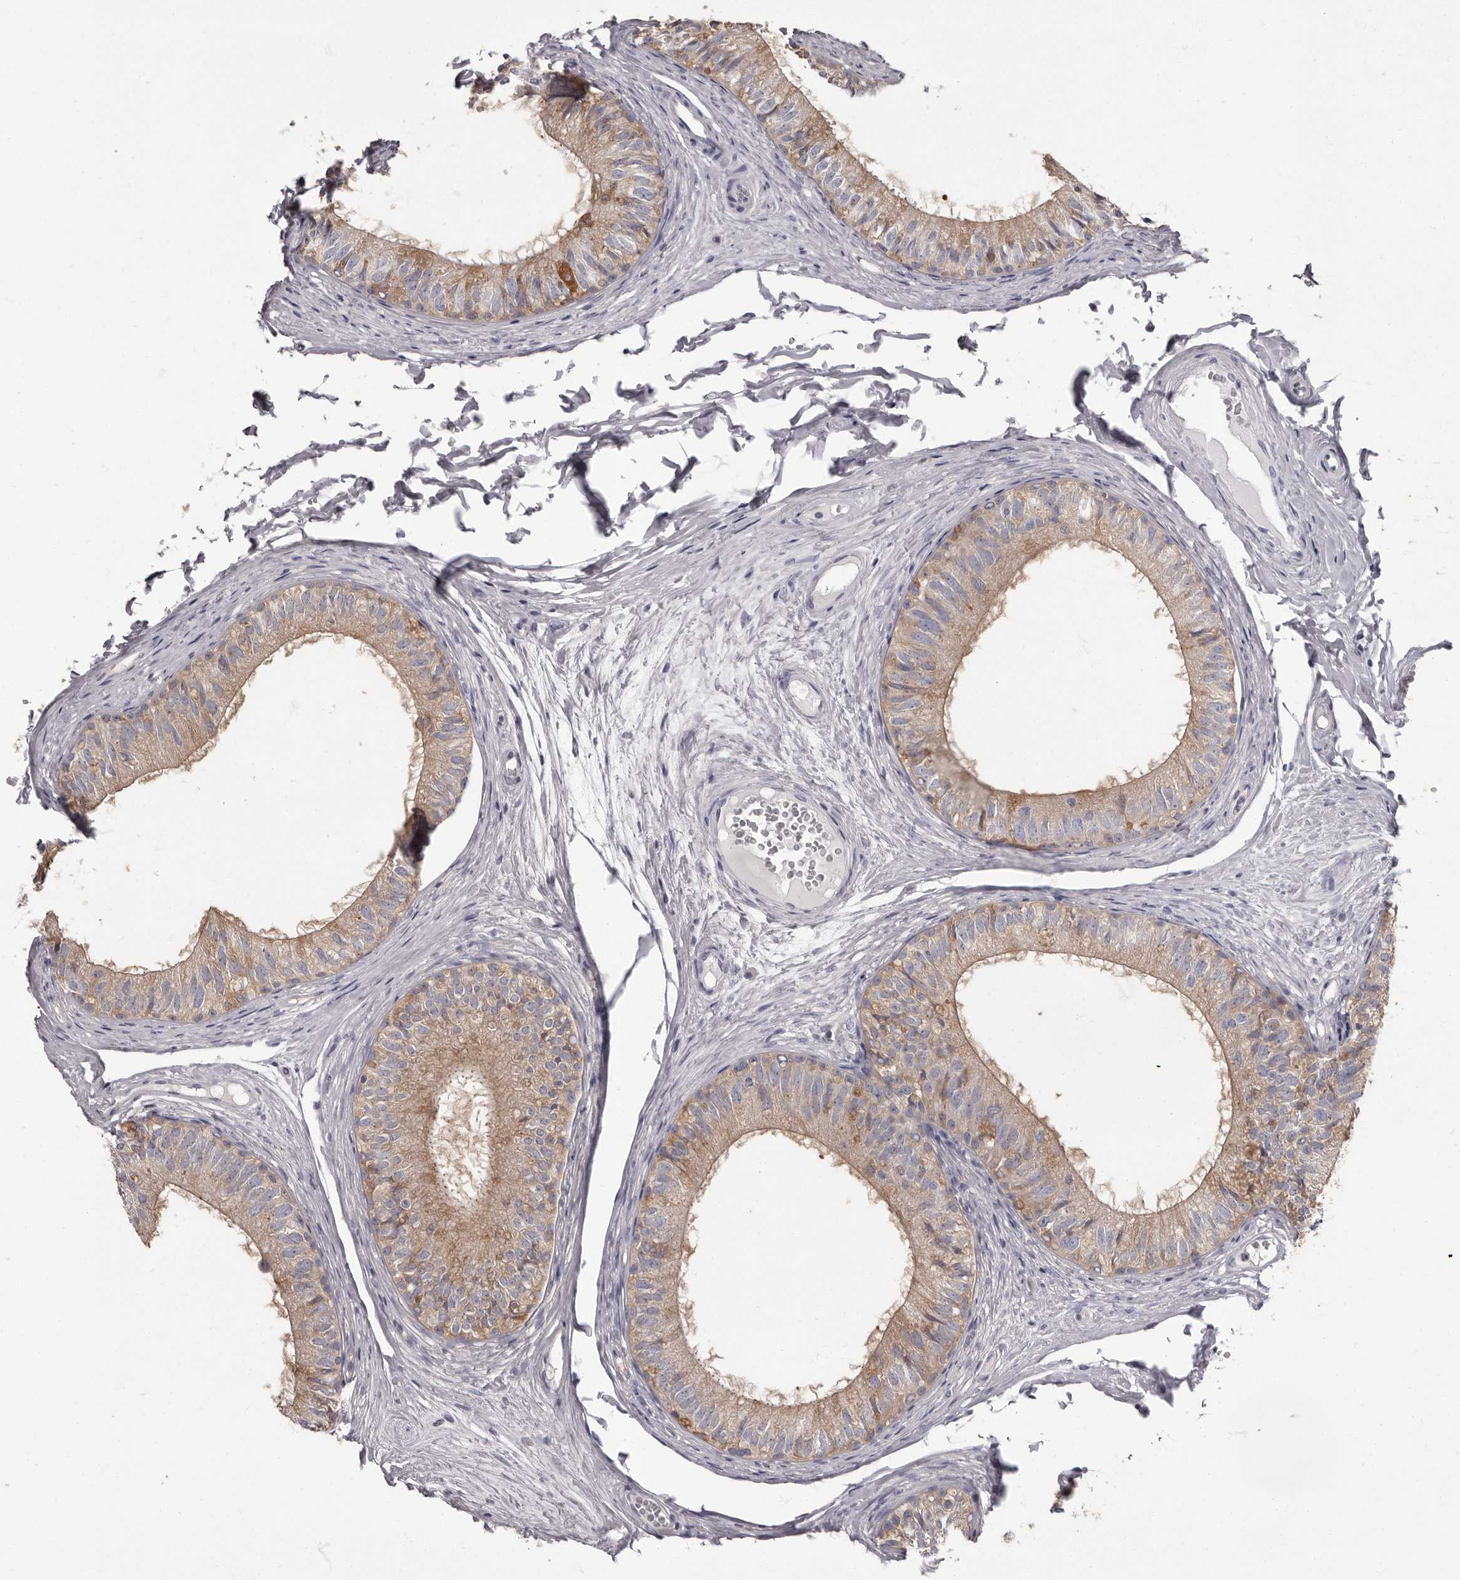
{"staining": {"intensity": "moderate", "quantity": ">75%", "location": "cytoplasmic/membranous"}, "tissue": "epididymis", "cell_type": "Glandular cells", "image_type": "normal", "snomed": [{"axis": "morphology", "description": "Normal tissue, NOS"}, {"axis": "morphology", "description": "Seminoma in situ"}, {"axis": "topography", "description": "Testis"}, {"axis": "topography", "description": "Epididymis"}], "caption": "Immunohistochemical staining of benign human epididymis reveals medium levels of moderate cytoplasmic/membranous staining in approximately >75% of glandular cells.", "gene": "APEH", "patient": {"sex": "male", "age": 28}}